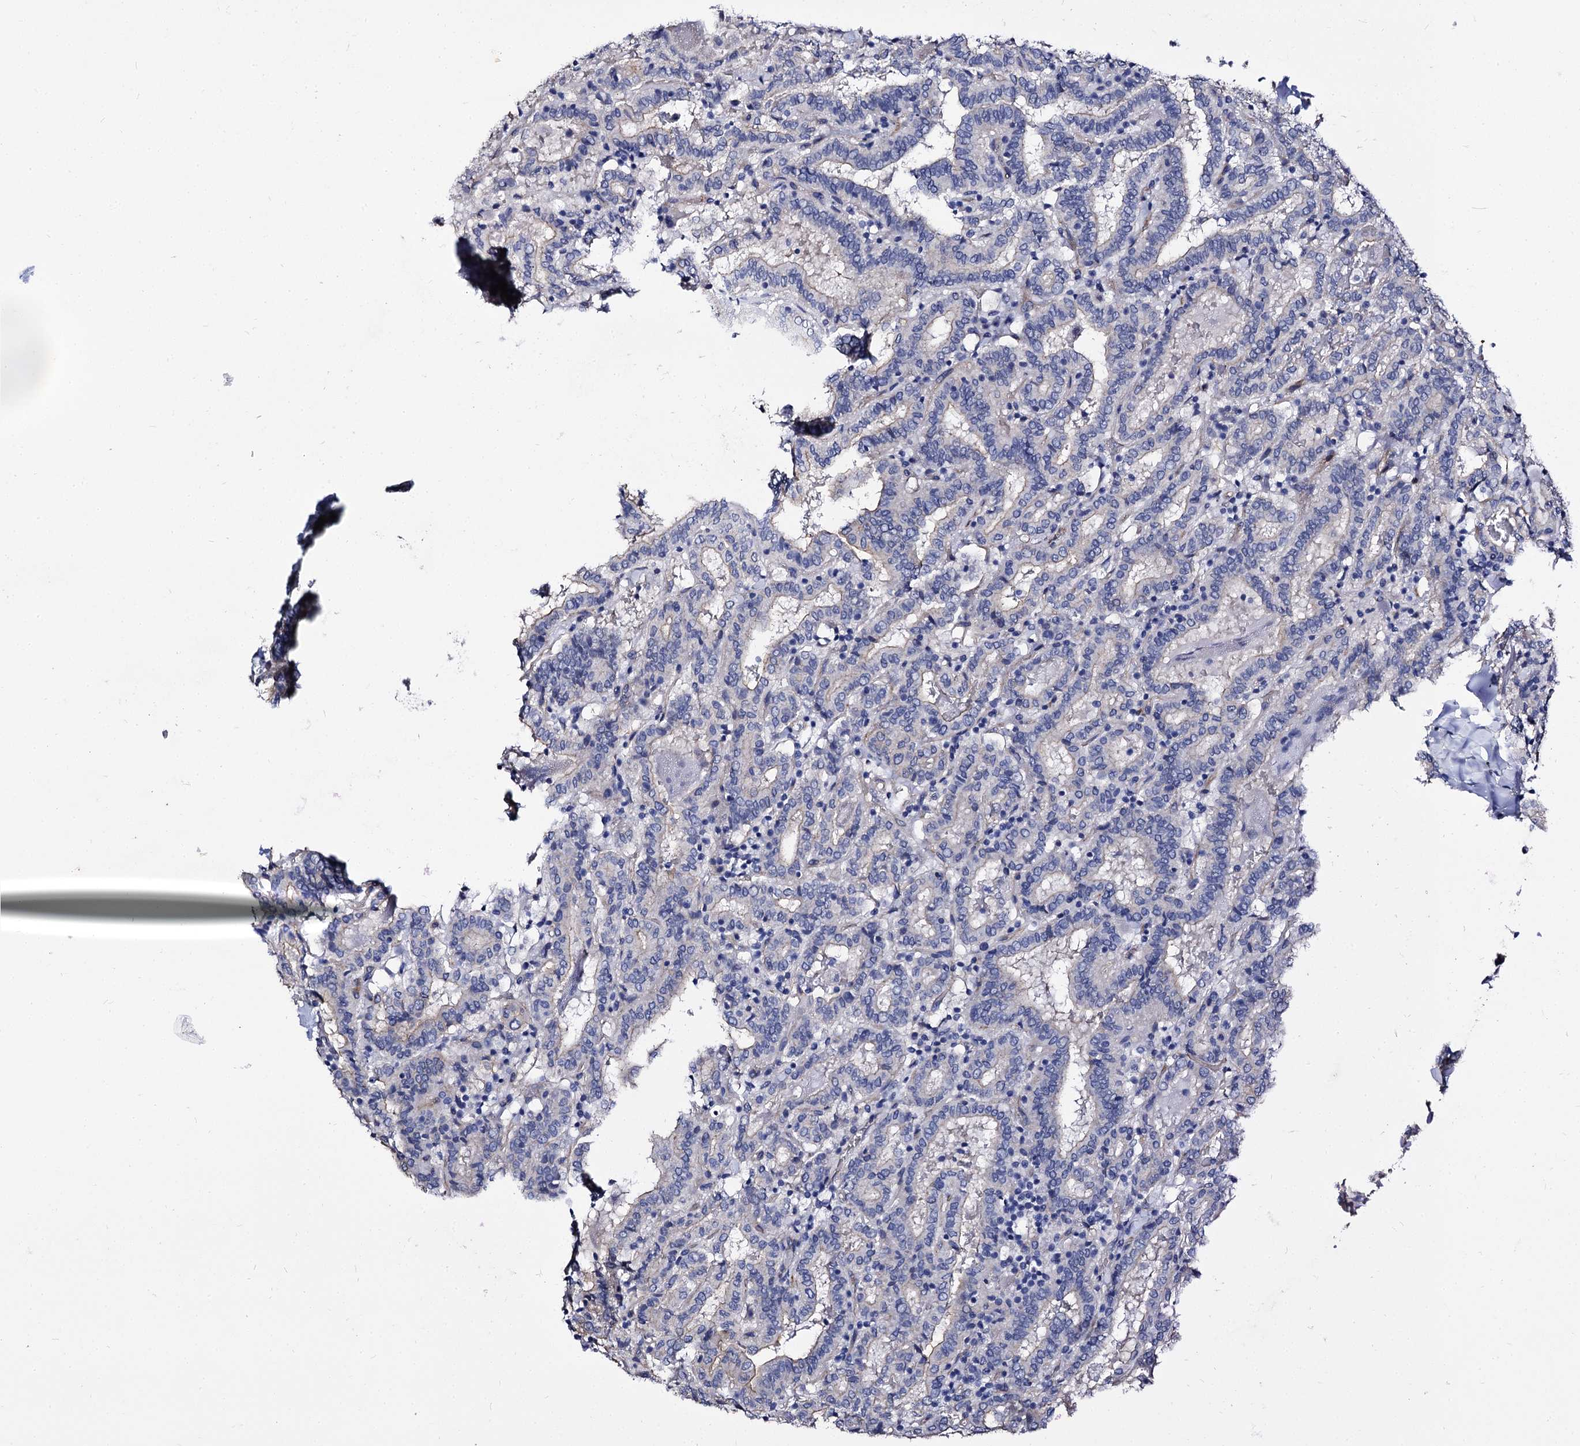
{"staining": {"intensity": "negative", "quantity": "none", "location": "none"}, "tissue": "thyroid cancer", "cell_type": "Tumor cells", "image_type": "cancer", "snomed": [{"axis": "morphology", "description": "Papillary adenocarcinoma, NOS"}, {"axis": "topography", "description": "Thyroid gland"}], "caption": "Thyroid cancer was stained to show a protein in brown. There is no significant positivity in tumor cells. (Brightfield microscopy of DAB immunohistochemistry (IHC) at high magnification).", "gene": "CBFB", "patient": {"sex": "female", "age": 72}}